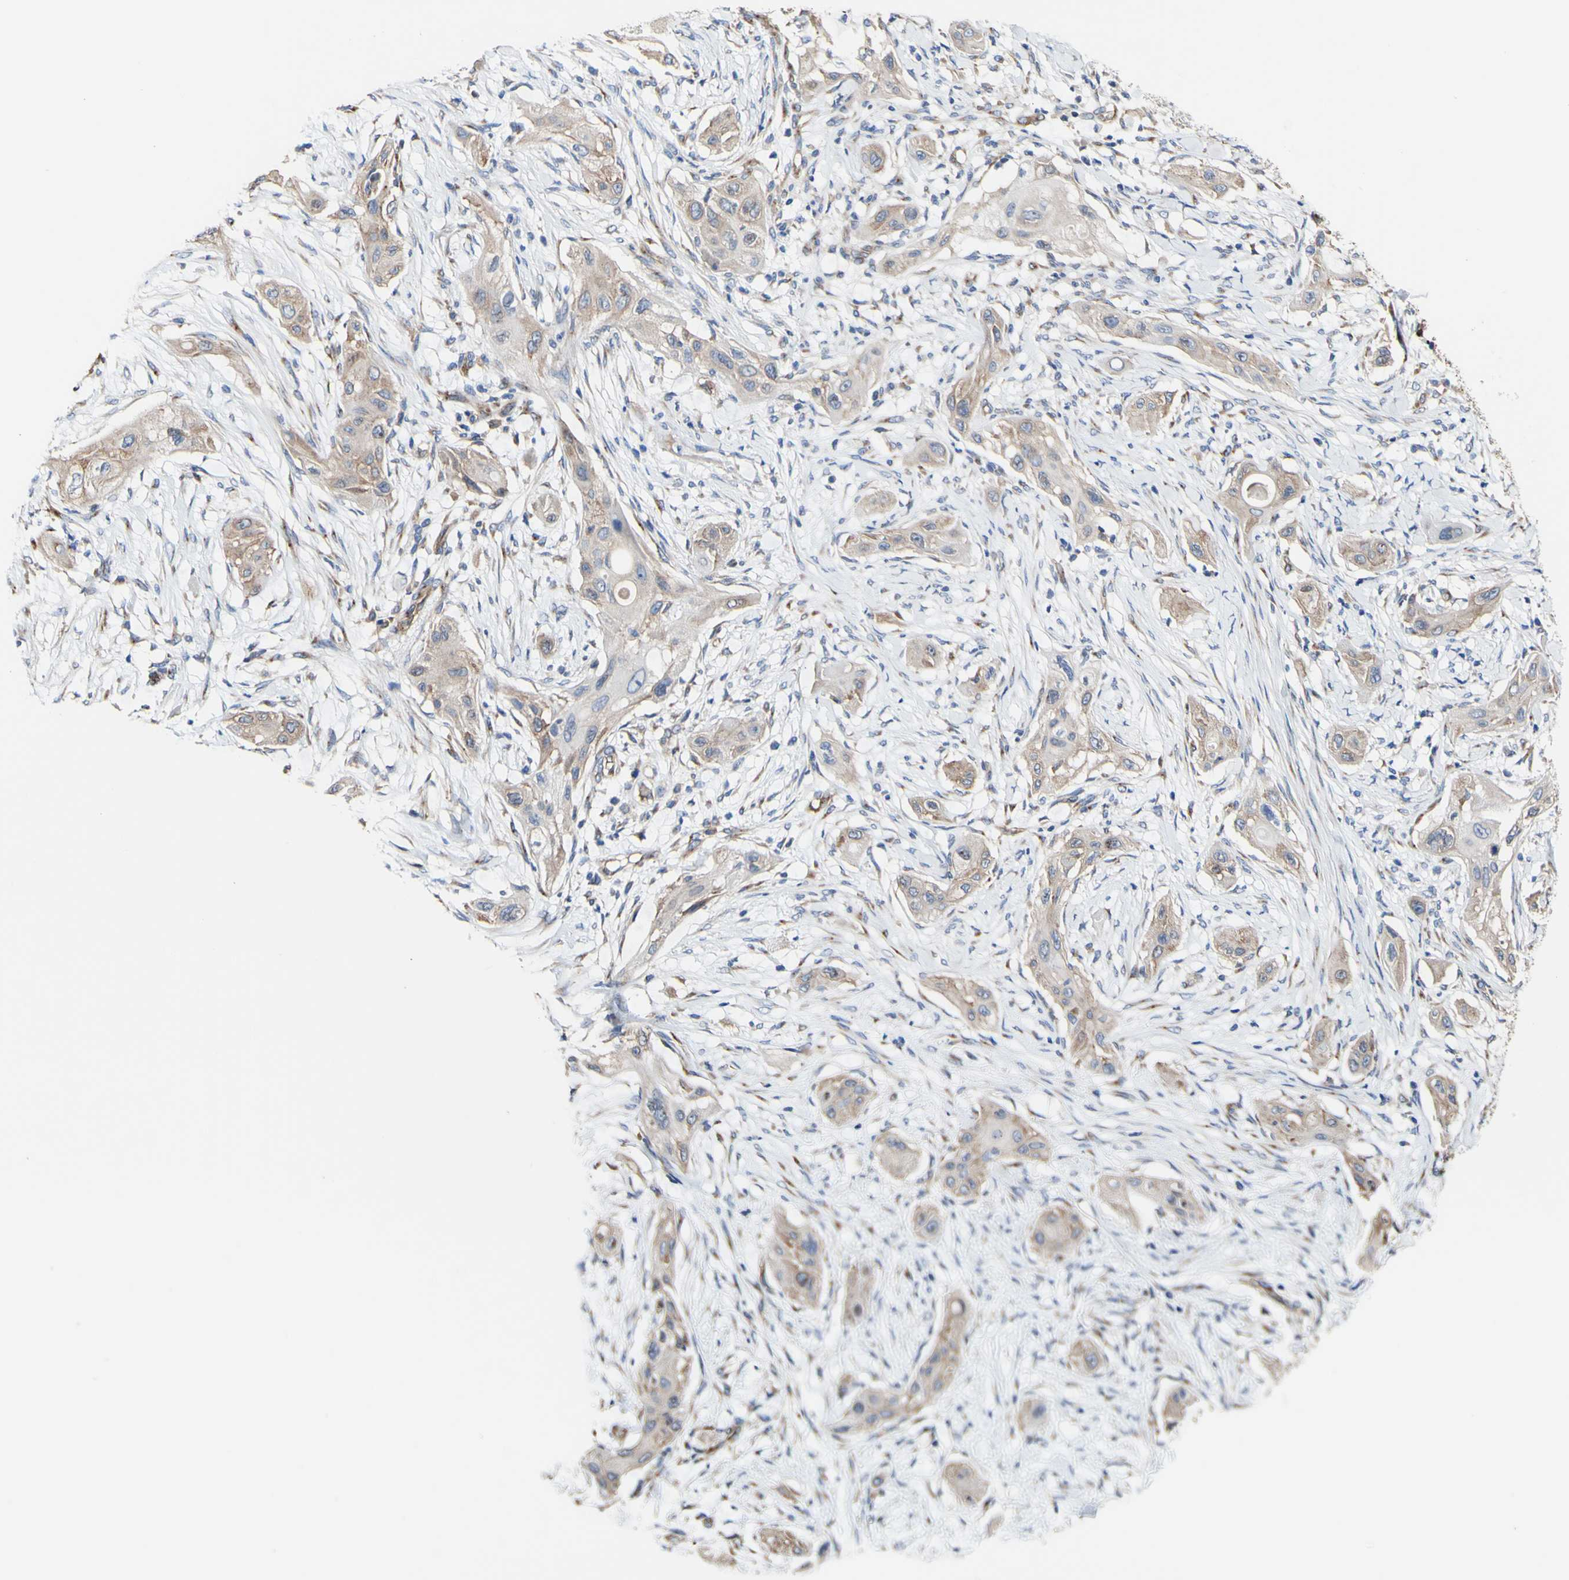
{"staining": {"intensity": "moderate", "quantity": ">75%", "location": "cytoplasmic/membranous"}, "tissue": "lung cancer", "cell_type": "Tumor cells", "image_type": "cancer", "snomed": [{"axis": "morphology", "description": "Squamous cell carcinoma, NOS"}, {"axis": "topography", "description": "Lung"}], "caption": "Lung cancer stained for a protein displays moderate cytoplasmic/membranous positivity in tumor cells.", "gene": "LRIG3", "patient": {"sex": "female", "age": 47}}